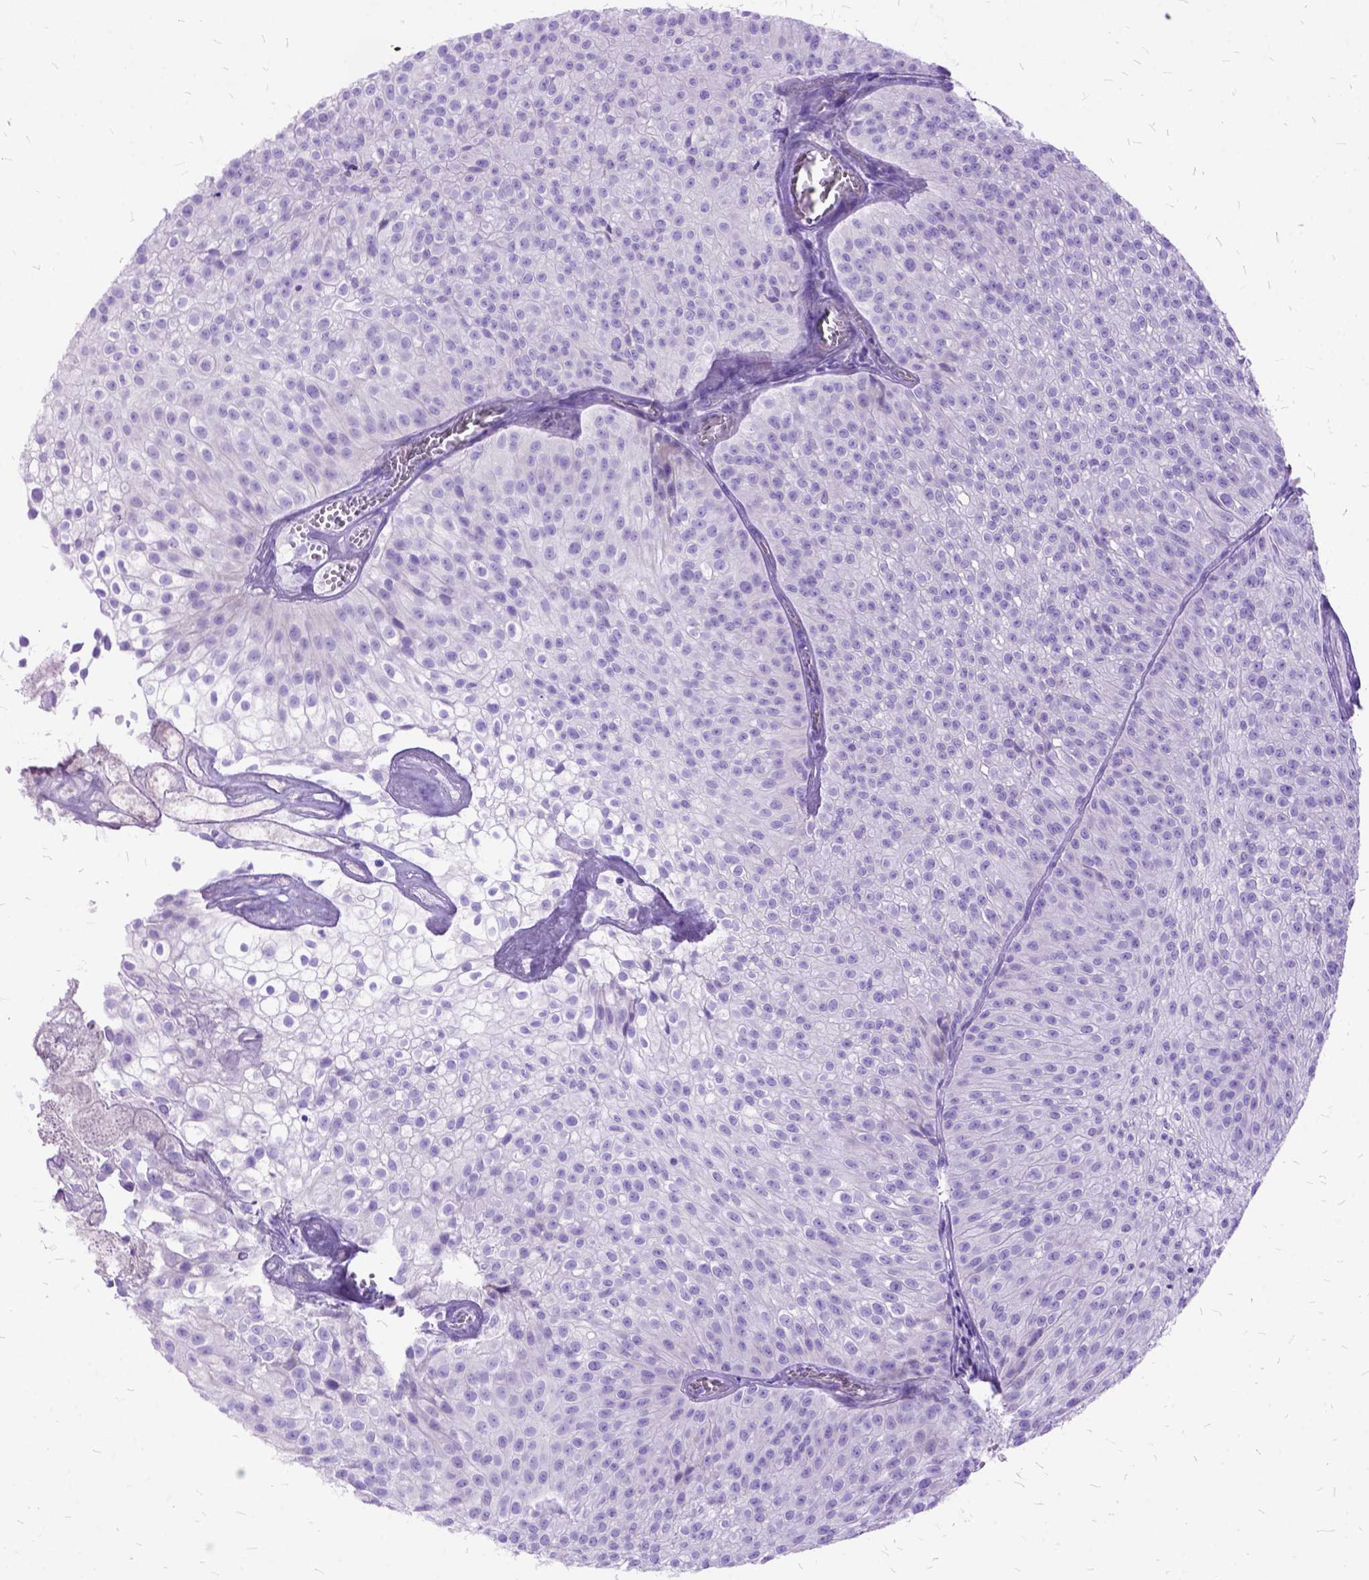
{"staining": {"intensity": "negative", "quantity": "none", "location": "none"}, "tissue": "urothelial cancer", "cell_type": "Tumor cells", "image_type": "cancer", "snomed": [{"axis": "morphology", "description": "Urothelial carcinoma, Low grade"}, {"axis": "topography", "description": "Urinary bladder"}], "caption": "DAB immunohistochemical staining of human urothelial cancer shows no significant positivity in tumor cells. The staining is performed using DAB (3,3'-diaminobenzidine) brown chromogen with nuclei counter-stained in using hematoxylin.", "gene": "DNAH2", "patient": {"sex": "male", "age": 70}}